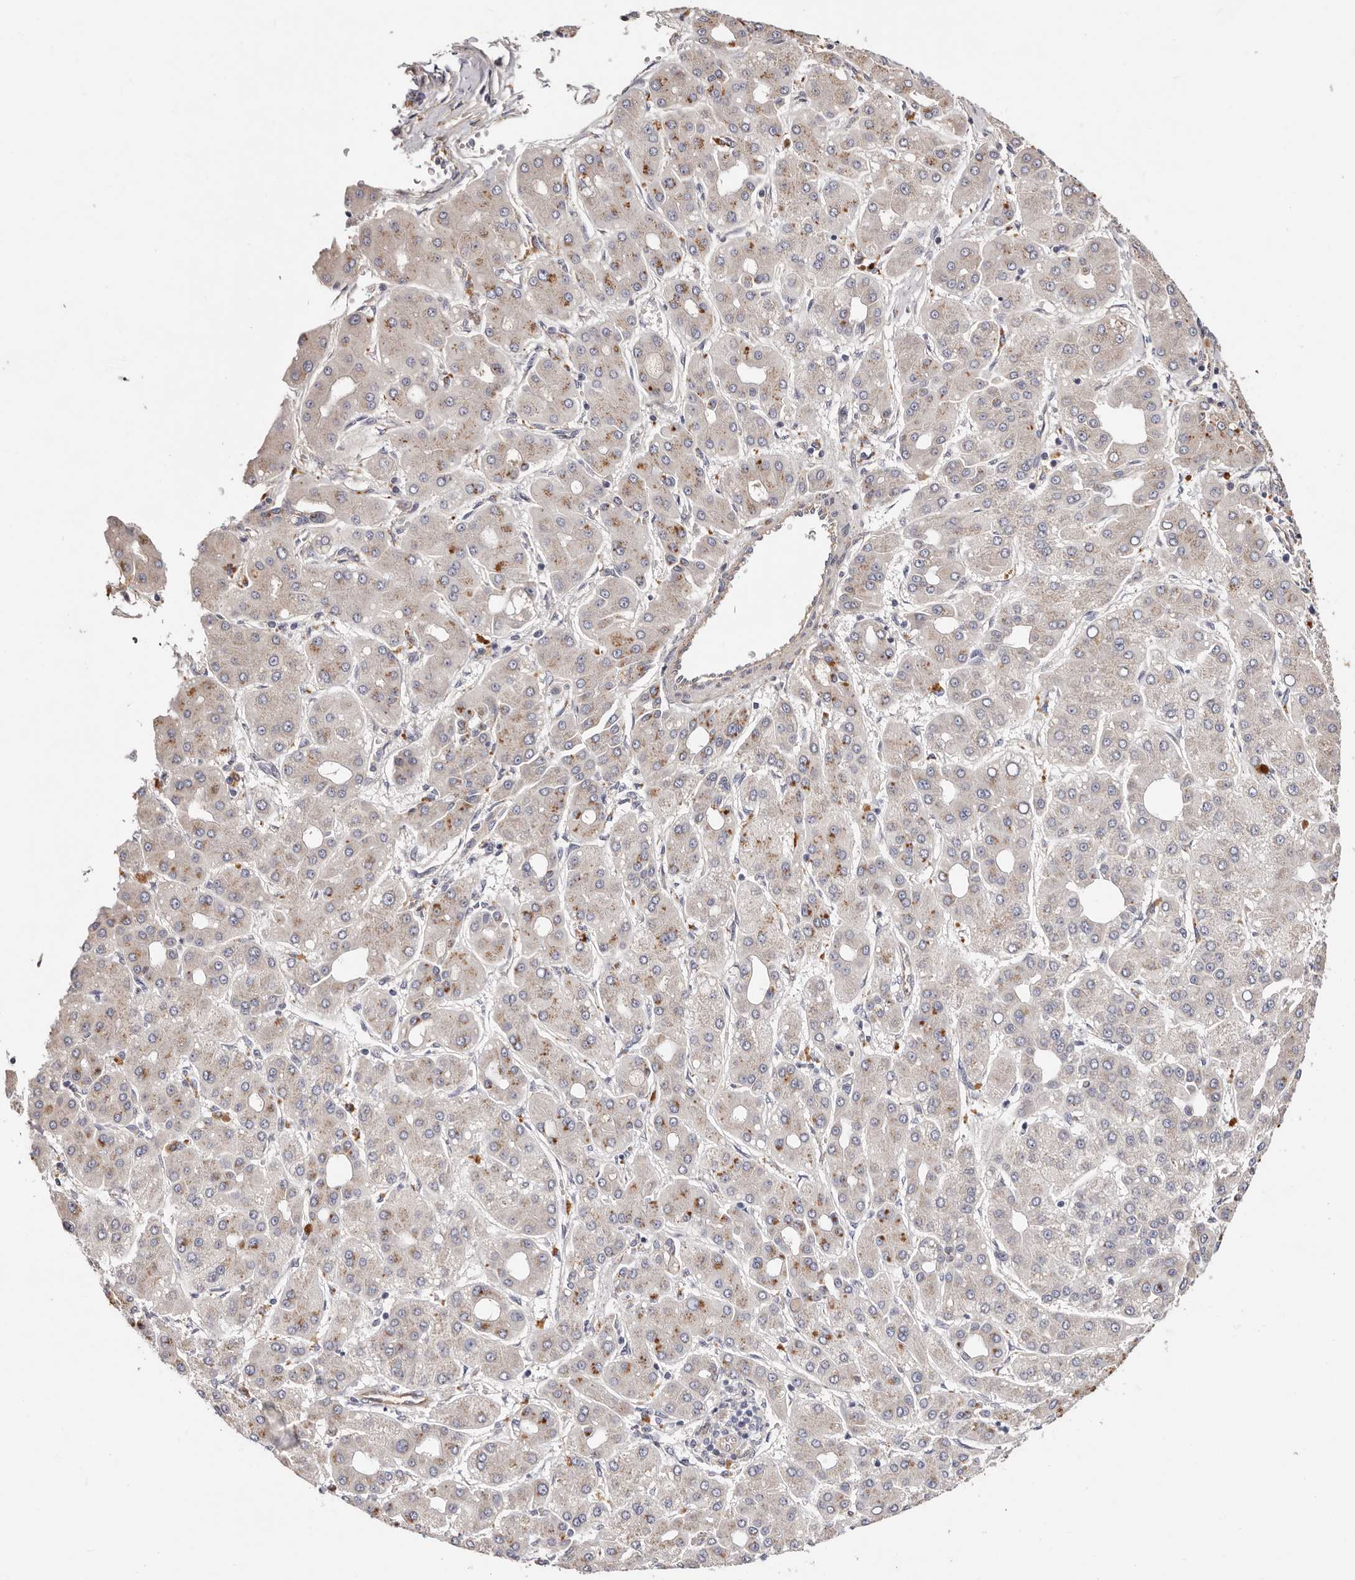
{"staining": {"intensity": "moderate", "quantity": "25%-75%", "location": "cytoplasmic/membranous"}, "tissue": "liver cancer", "cell_type": "Tumor cells", "image_type": "cancer", "snomed": [{"axis": "morphology", "description": "Carcinoma, Hepatocellular, NOS"}, {"axis": "topography", "description": "Liver"}], "caption": "IHC (DAB (3,3'-diaminobenzidine)) staining of liver hepatocellular carcinoma displays moderate cytoplasmic/membranous protein positivity in approximately 25%-75% of tumor cells. The staining is performed using DAB (3,3'-diaminobenzidine) brown chromogen to label protein expression. The nuclei are counter-stained blue using hematoxylin.", "gene": "MACF1", "patient": {"sex": "male", "age": 65}}